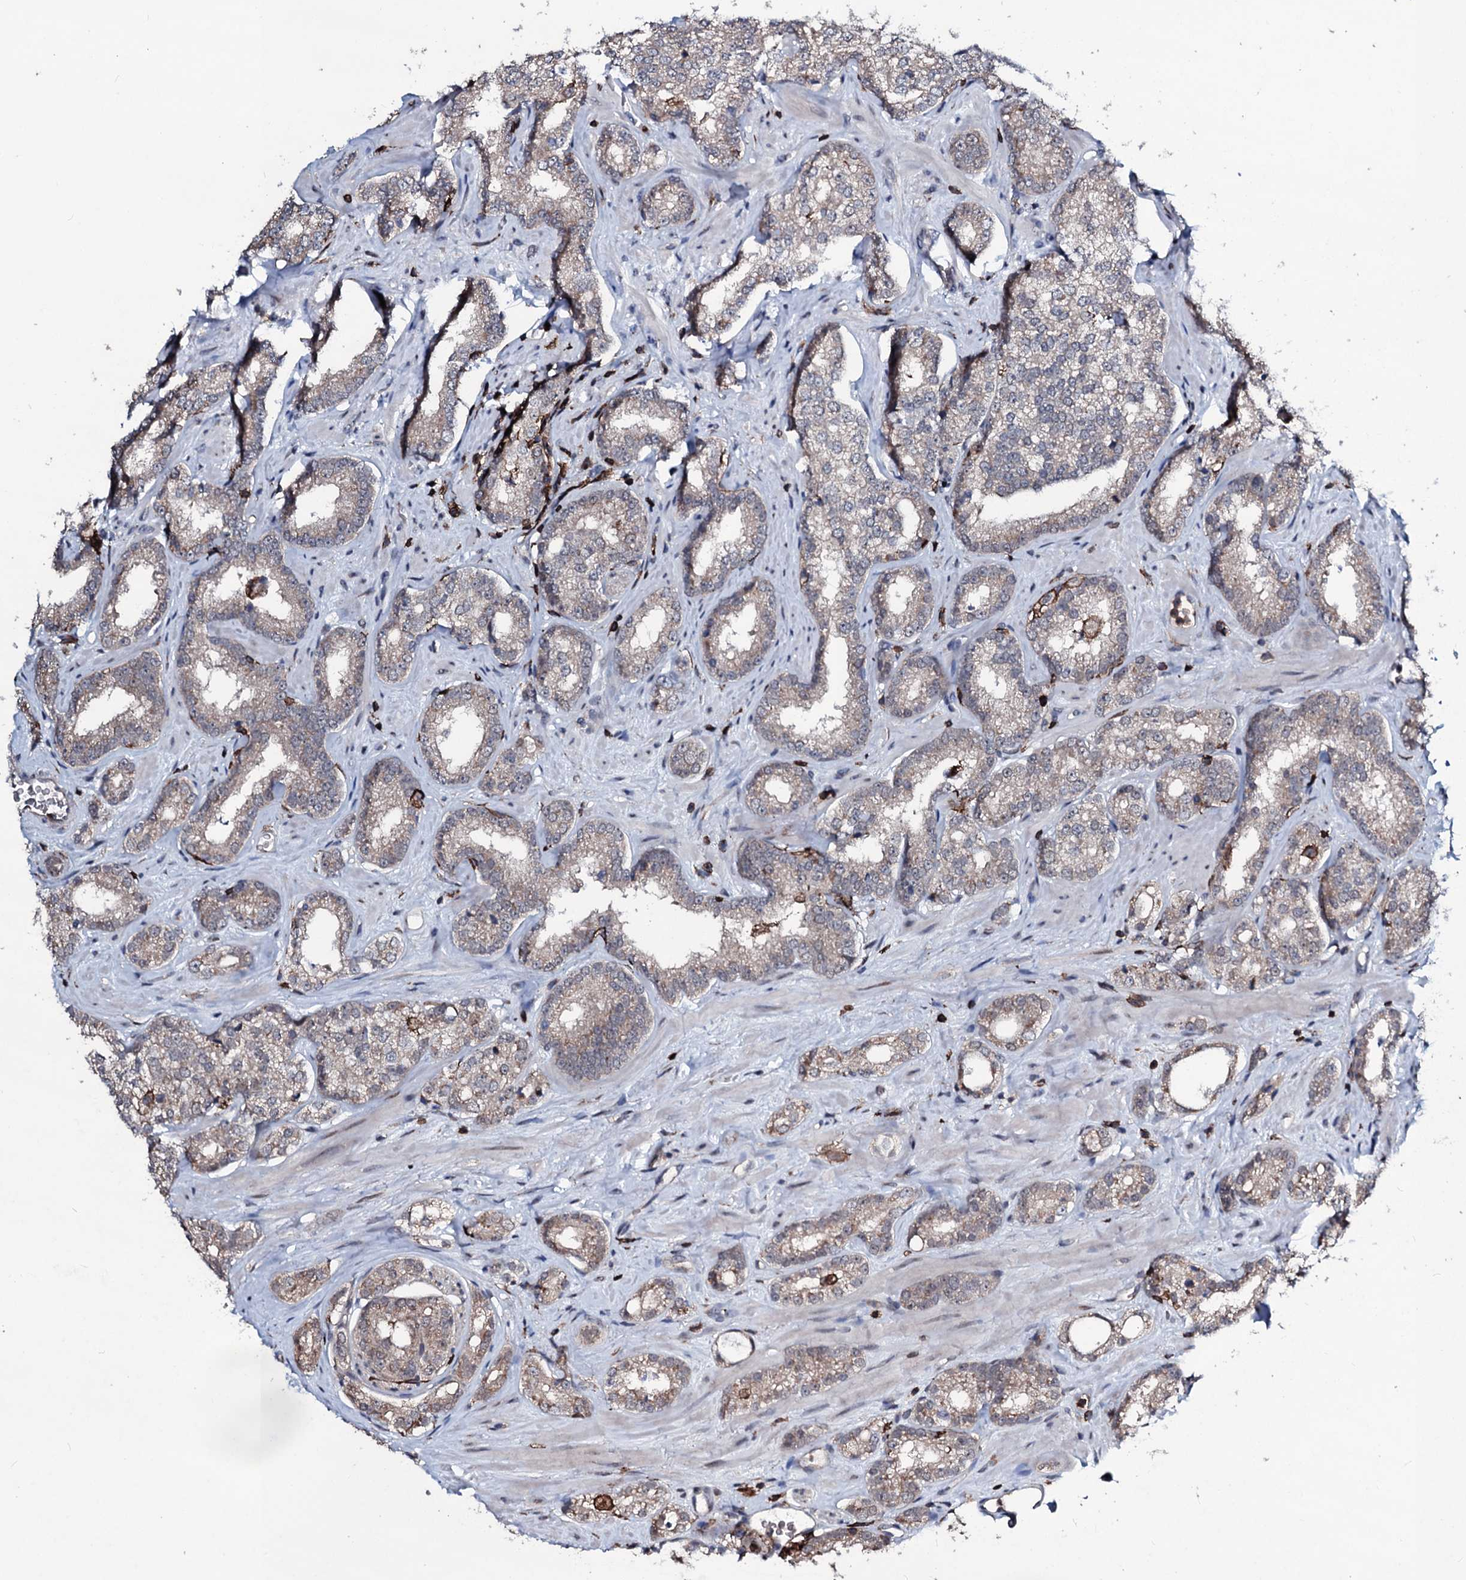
{"staining": {"intensity": "weak", "quantity": "25%-75%", "location": "cytoplasmic/membranous"}, "tissue": "prostate cancer", "cell_type": "Tumor cells", "image_type": "cancer", "snomed": [{"axis": "morphology", "description": "Normal tissue, NOS"}, {"axis": "morphology", "description": "Adenocarcinoma, High grade"}, {"axis": "topography", "description": "Prostate"}], "caption": "About 25%-75% of tumor cells in adenocarcinoma (high-grade) (prostate) reveal weak cytoplasmic/membranous protein positivity as visualized by brown immunohistochemical staining.", "gene": "OGFOD2", "patient": {"sex": "male", "age": 83}}